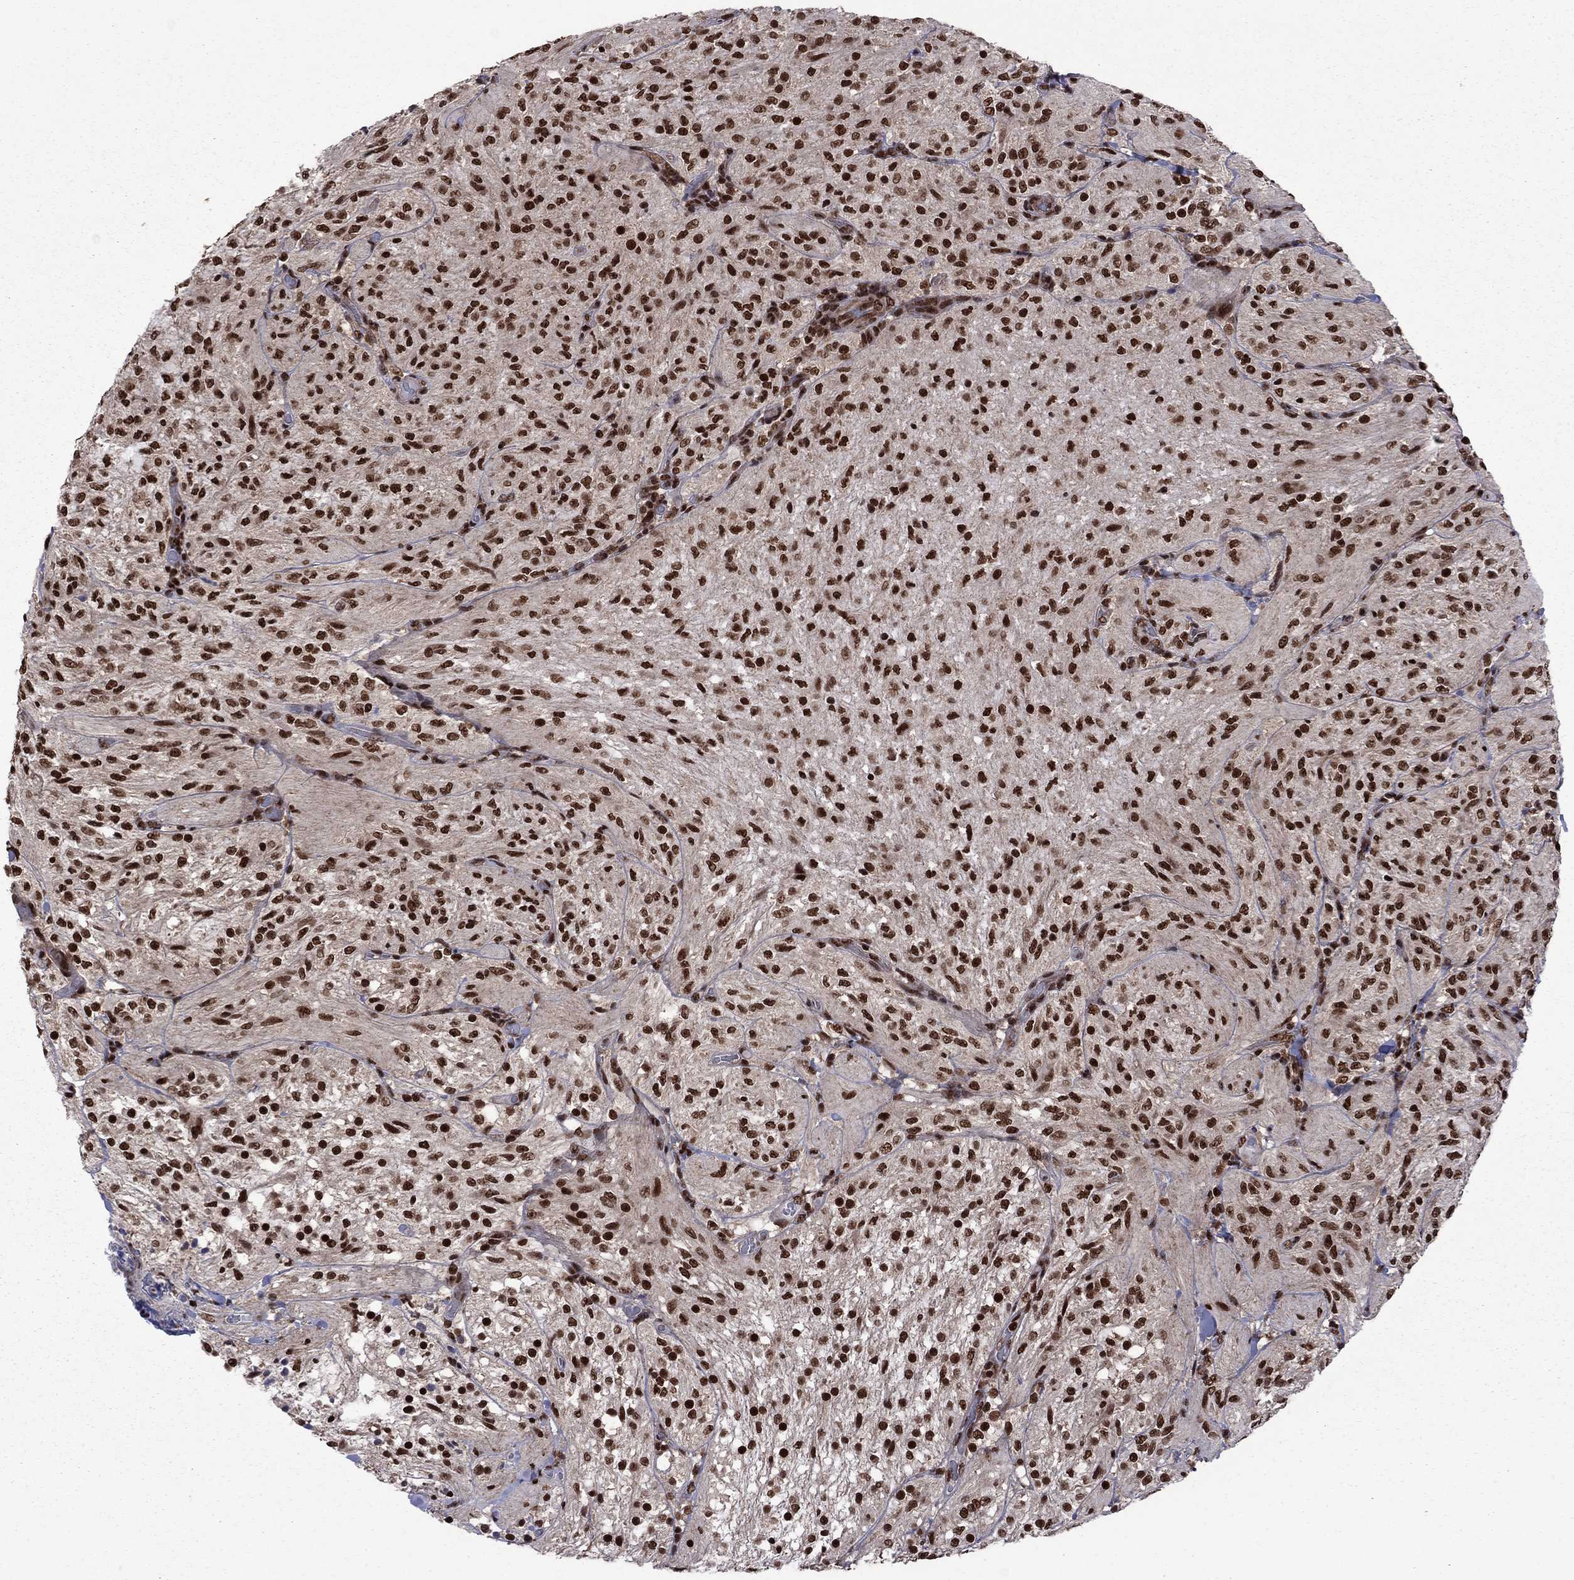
{"staining": {"intensity": "strong", "quantity": ">75%", "location": "nuclear"}, "tissue": "glioma", "cell_type": "Tumor cells", "image_type": "cancer", "snomed": [{"axis": "morphology", "description": "Glioma, malignant, Low grade"}, {"axis": "topography", "description": "Brain"}], "caption": "This histopathology image exhibits immunohistochemistry (IHC) staining of malignant glioma (low-grade), with high strong nuclear staining in approximately >75% of tumor cells.", "gene": "MED25", "patient": {"sex": "male", "age": 3}}